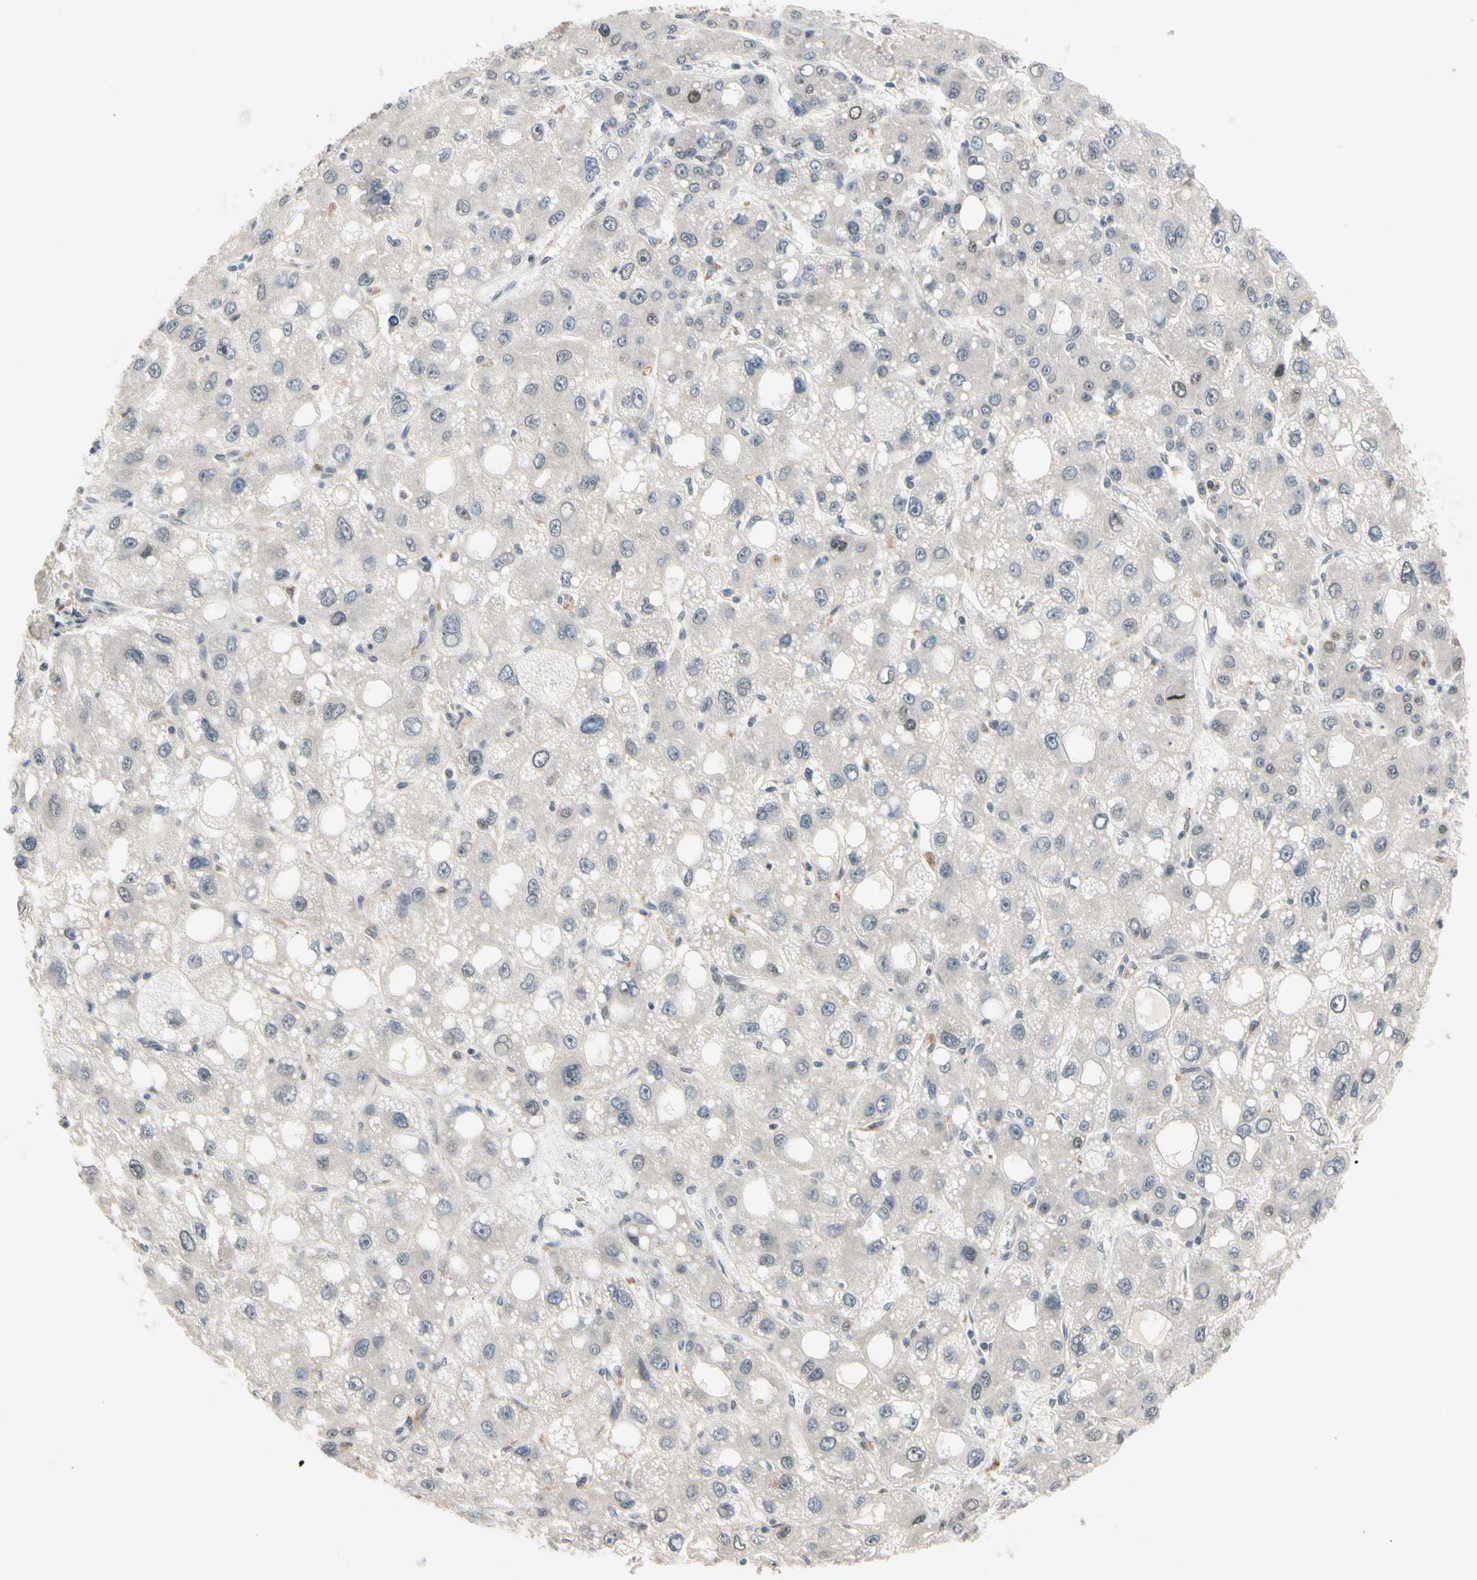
{"staining": {"intensity": "moderate", "quantity": "<25%", "location": "nuclear"}, "tissue": "liver cancer", "cell_type": "Tumor cells", "image_type": "cancer", "snomed": [{"axis": "morphology", "description": "Carcinoma, Hepatocellular, NOS"}, {"axis": "topography", "description": "Liver"}], "caption": "Immunohistochemistry (DAB) staining of liver cancer (hepatocellular carcinoma) reveals moderate nuclear protein staining in about <25% of tumor cells.", "gene": "RIOX2", "patient": {"sex": "male", "age": 55}}